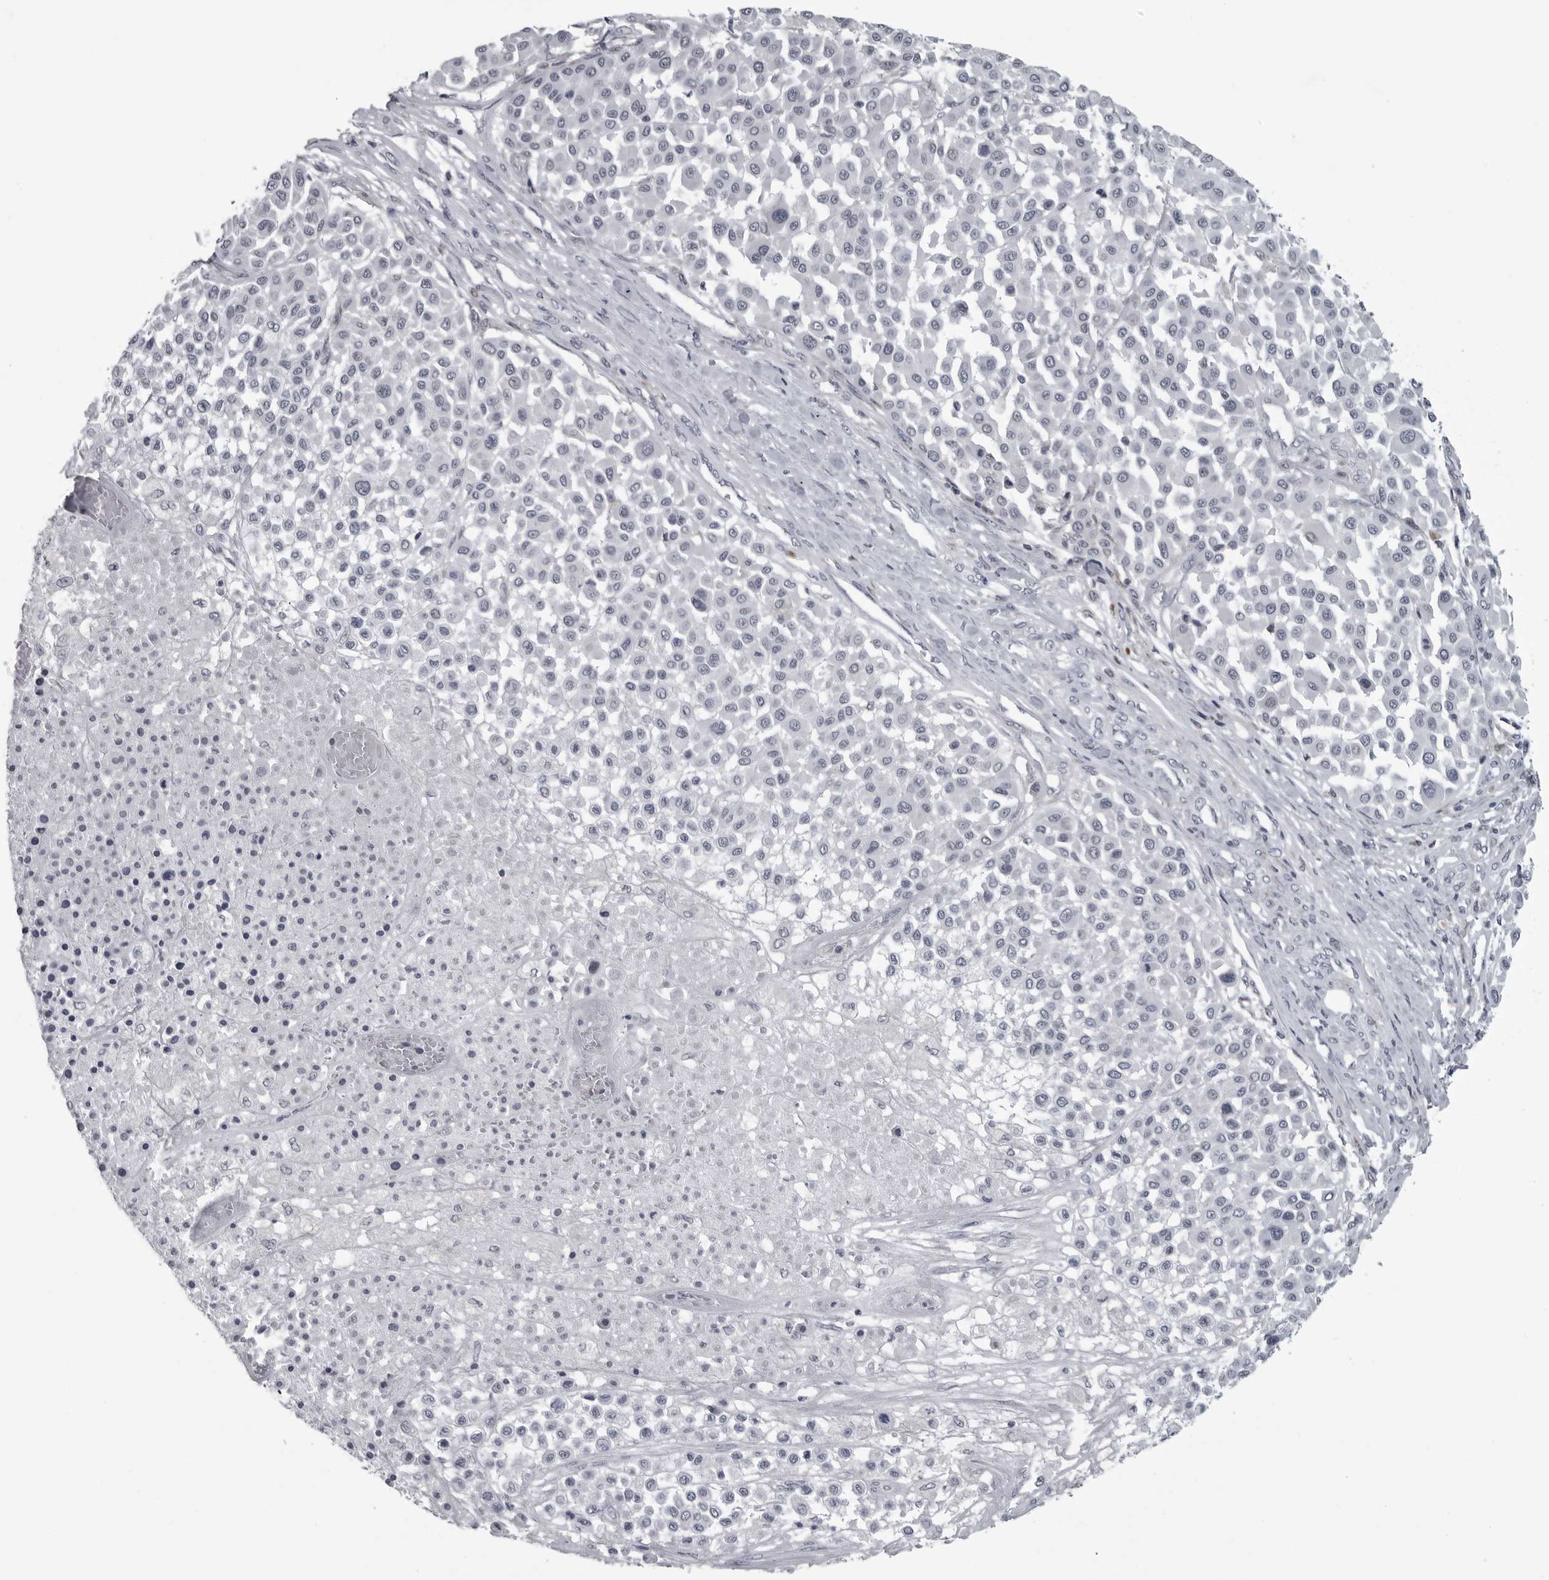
{"staining": {"intensity": "negative", "quantity": "none", "location": "none"}, "tissue": "melanoma", "cell_type": "Tumor cells", "image_type": "cancer", "snomed": [{"axis": "morphology", "description": "Malignant melanoma, Metastatic site"}, {"axis": "topography", "description": "Soft tissue"}], "caption": "Immunohistochemical staining of melanoma exhibits no significant positivity in tumor cells.", "gene": "LYSMD1", "patient": {"sex": "male", "age": 41}}